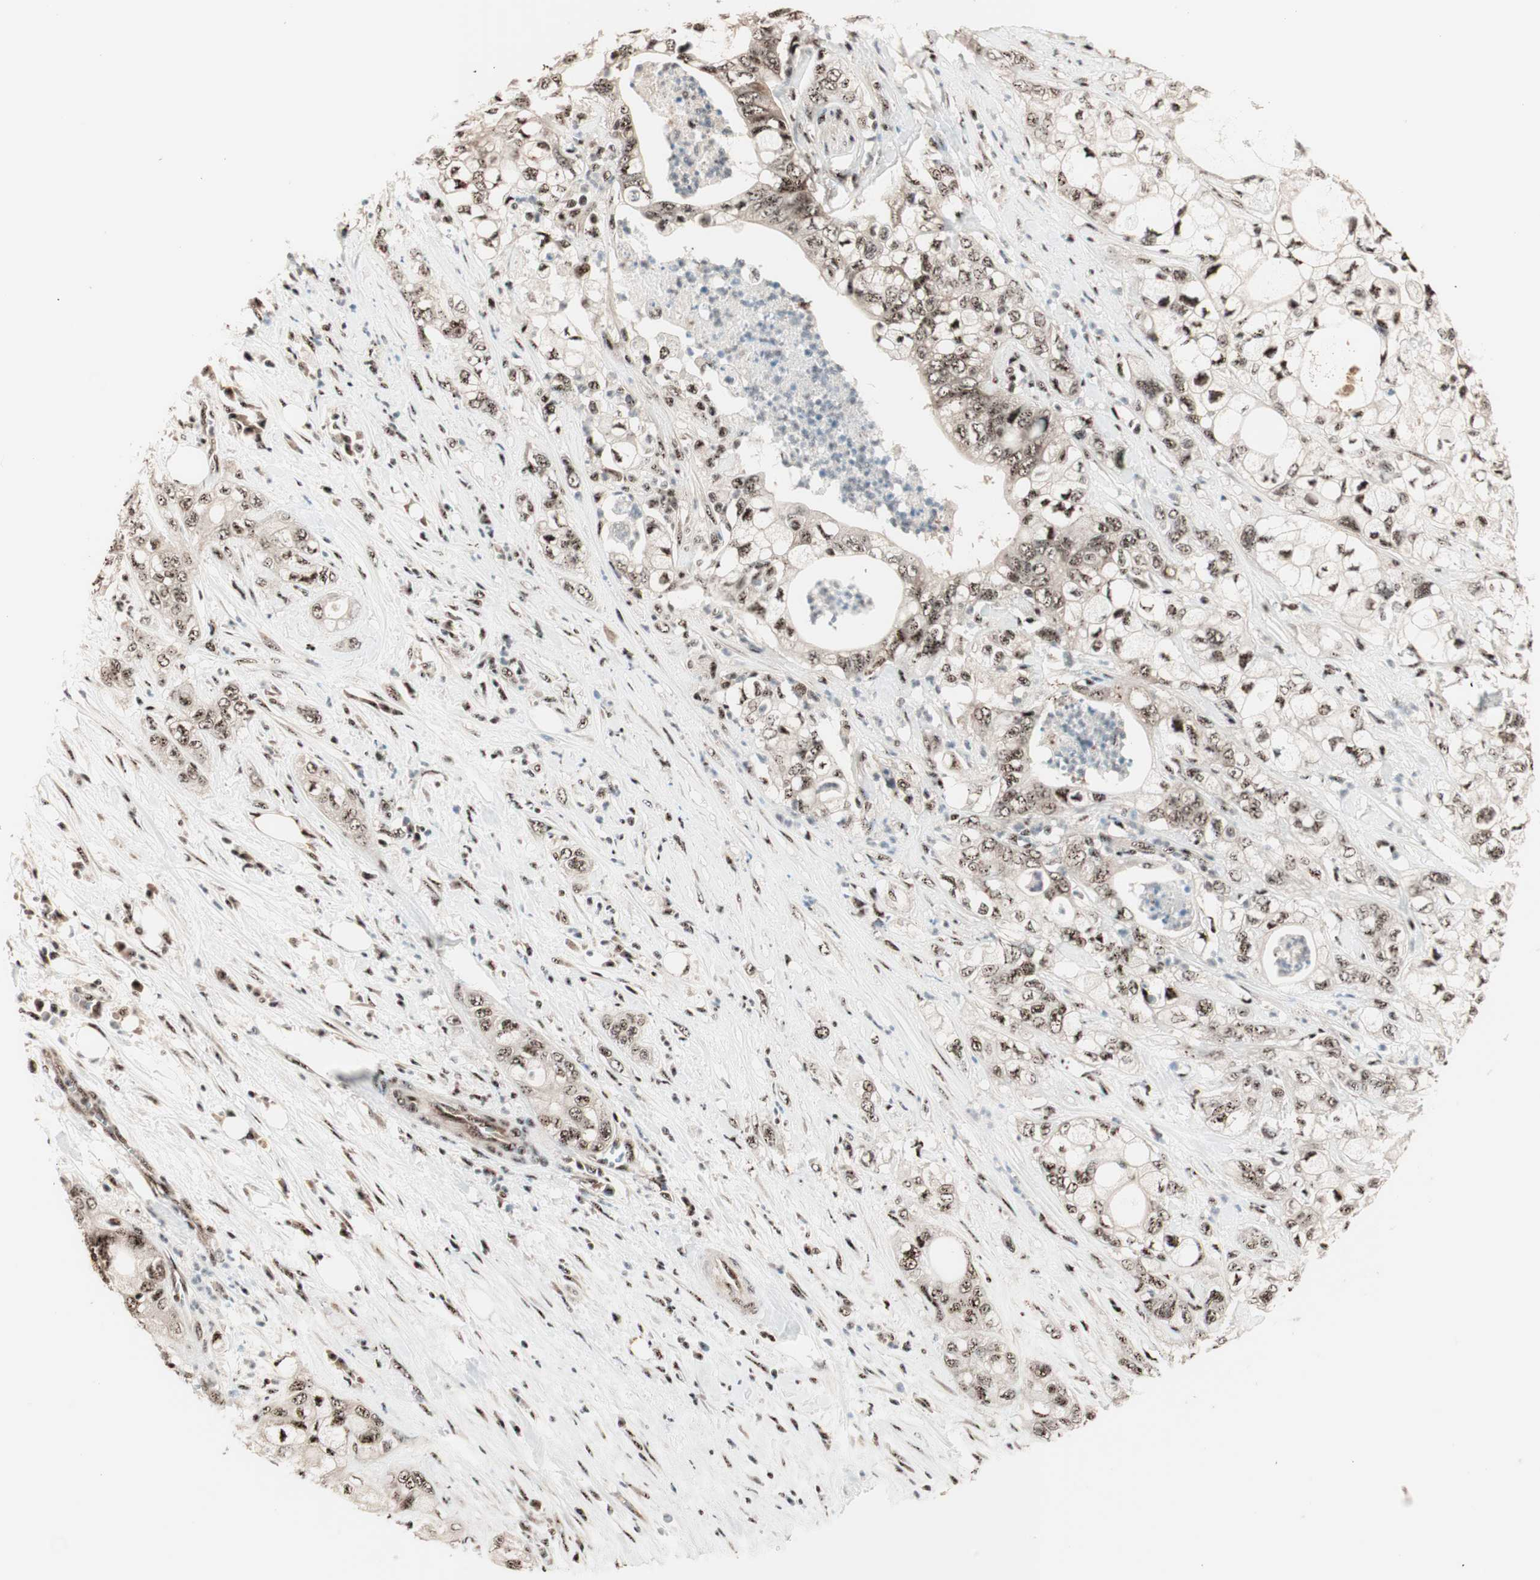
{"staining": {"intensity": "strong", "quantity": ">75%", "location": "cytoplasmic/membranous,nuclear"}, "tissue": "pancreatic cancer", "cell_type": "Tumor cells", "image_type": "cancer", "snomed": [{"axis": "morphology", "description": "Adenocarcinoma, NOS"}, {"axis": "topography", "description": "Pancreas"}], "caption": "Adenocarcinoma (pancreatic) tissue exhibits strong cytoplasmic/membranous and nuclear staining in approximately >75% of tumor cells", "gene": "NR5A2", "patient": {"sex": "male", "age": 70}}